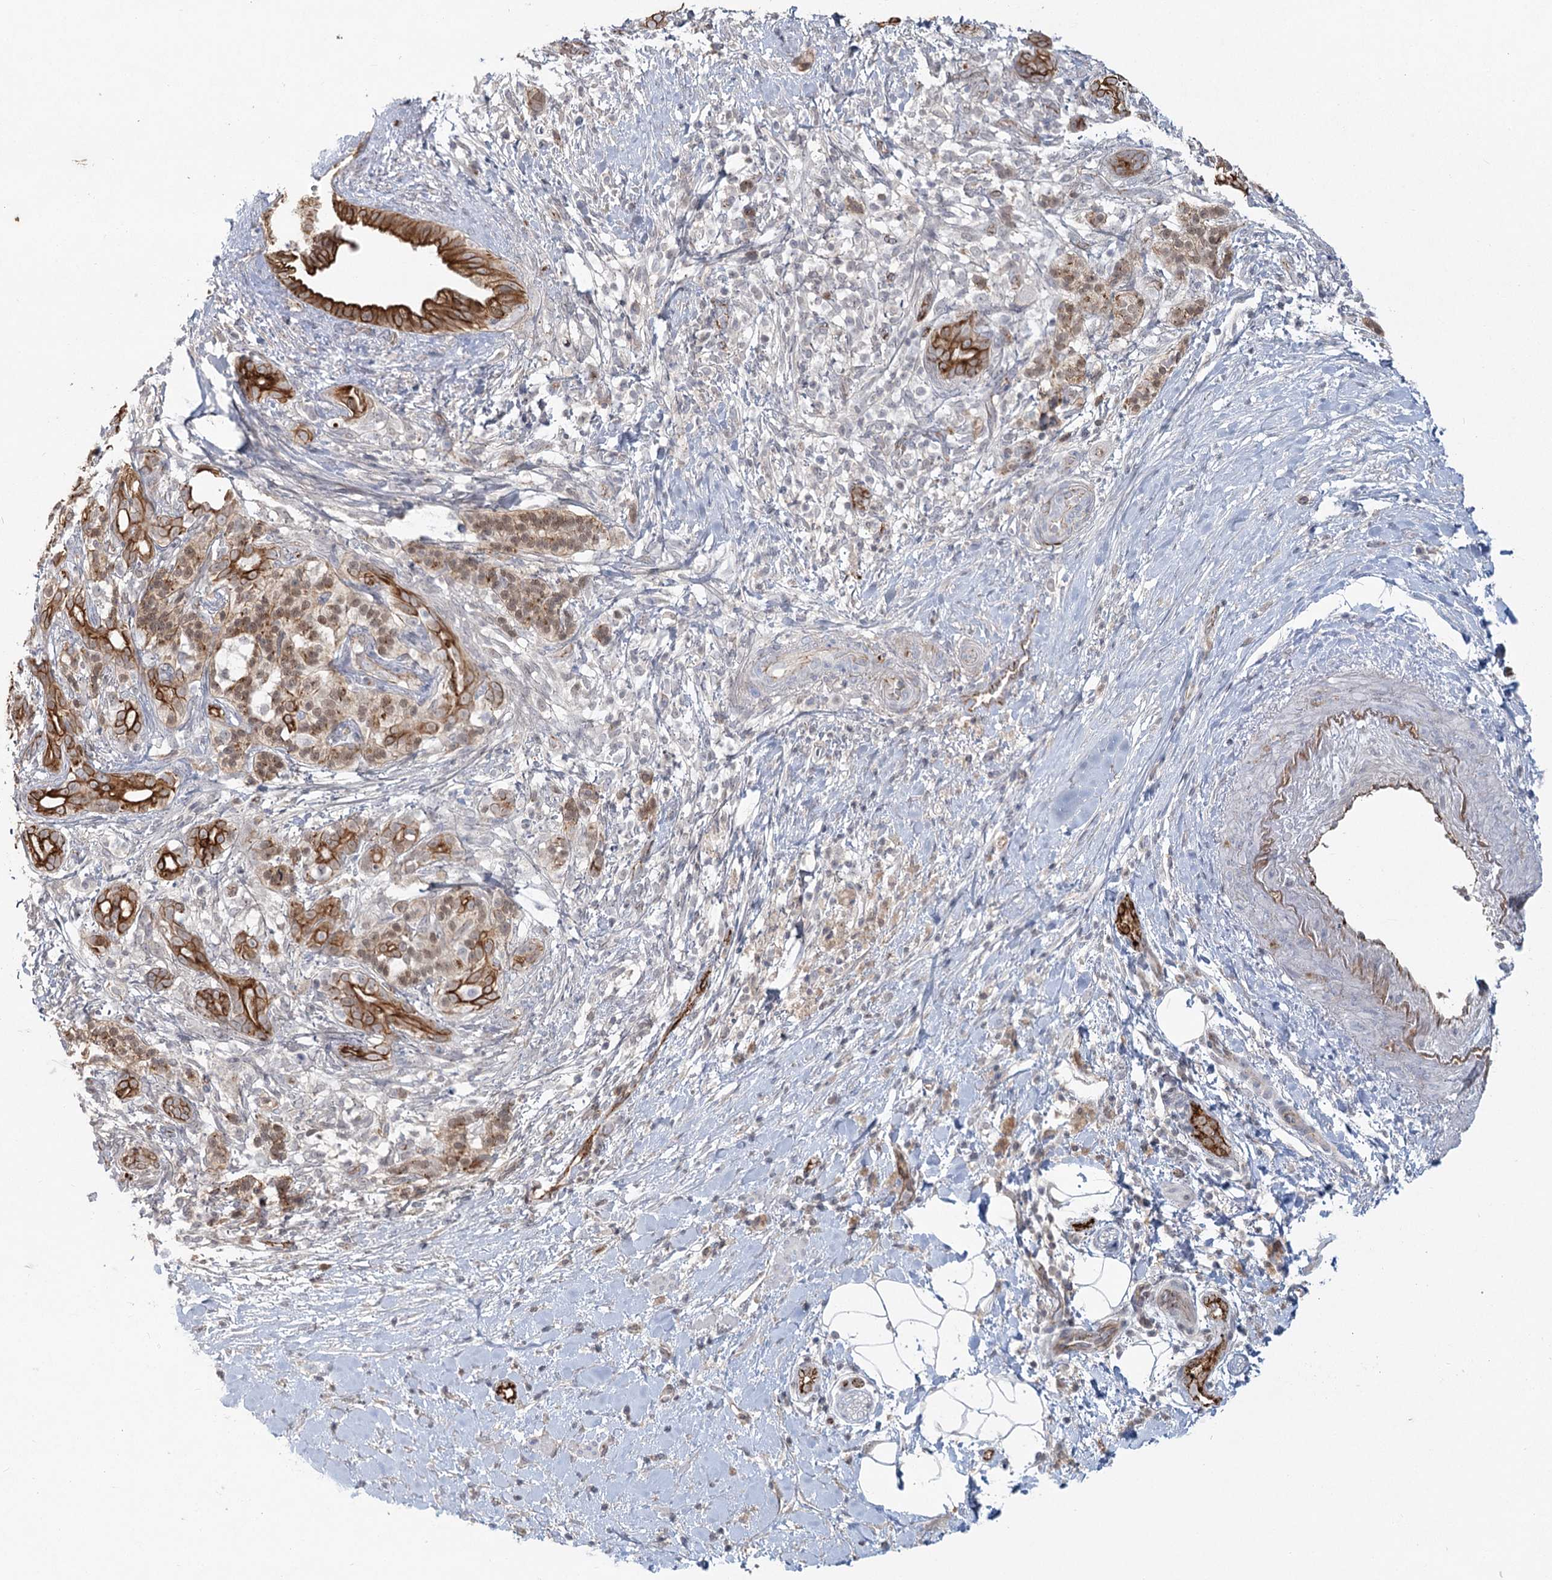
{"staining": {"intensity": "moderate", "quantity": ">75%", "location": "cytoplasmic/membranous"}, "tissue": "pancreatic cancer", "cell_type": "Tumor cells", "image_type": "cancer", "snomed": [{"axis": "morphology", "description": "Adenocarcinoma, NOS"}, {"axis": "topography", "description": "Pancreas"}], "caption": "A medium amount of moderate cytoplasmic/membranous expression is seen in approximately >75% of tumor cells in pancreatic adenocarcinoma tissue. The protein of interest is stained brown, and the nuclei are stained in blue (DAB IHC with brightfield microscopy, high magnification).", "gene": "KBTBD4", "patient": {"sex": "male", "age": 58}}